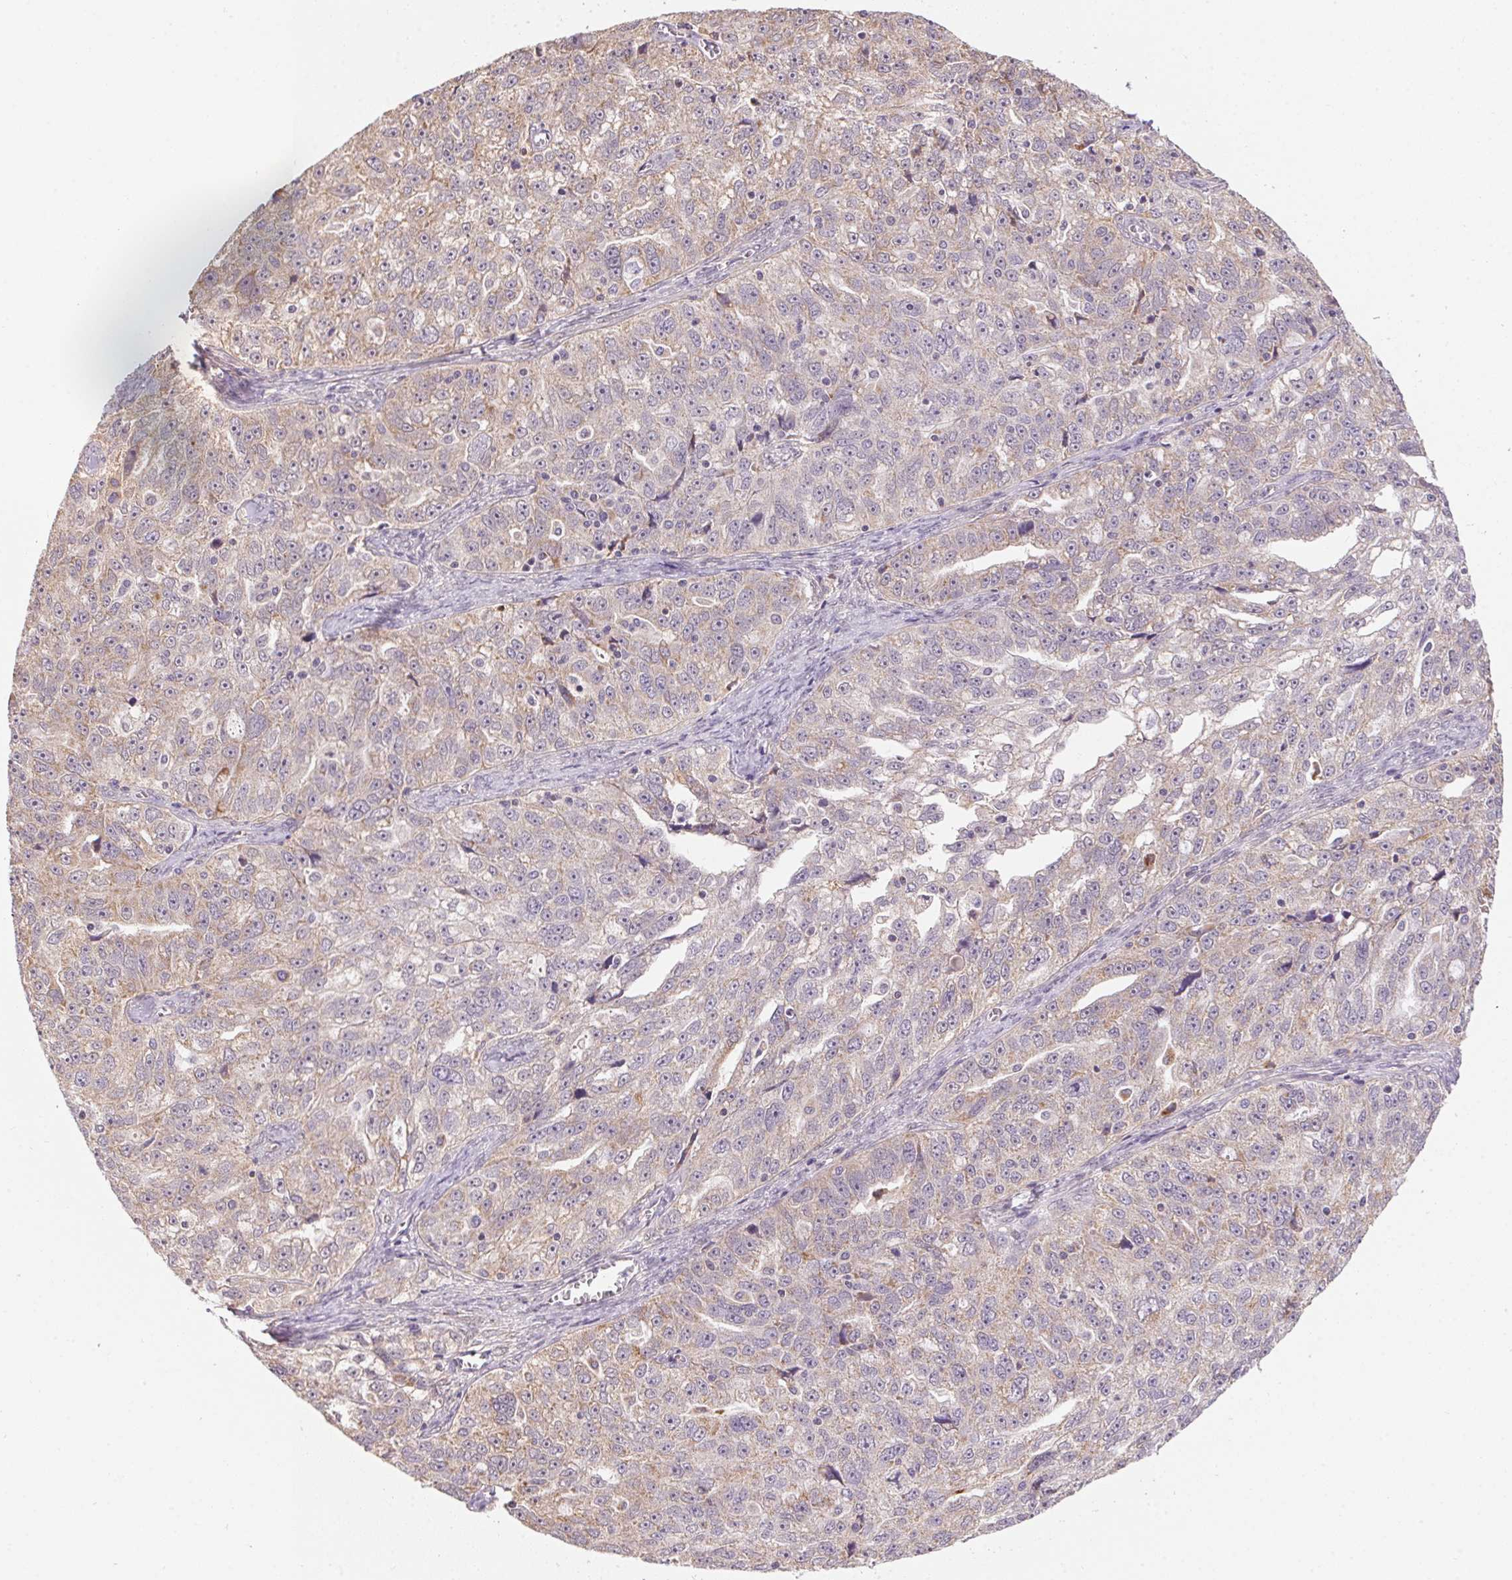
{"staining": {"intensity": "weak", "quantity": "25%-75%", "location": "cytoplasmic/membranous"}, "tissue": "ovarian cancer", "cell_type": "Tumor cells", "image_type": "cancer", "snomed": [{"axis": "morphology", "description": "Cystadenocarcinoma, serous, NOS"}, {"axis": "topography", "description": "Ovary"}], "caption": "Ovarian serous cystadenocarcinoma stained for a protein (brown) demonstrates weak cytoplasmic/membranous positive positivity in about 25%-75% of tumor cells.", "gene": "ADH5", "patient": {"sex": "female", "age": 51}}